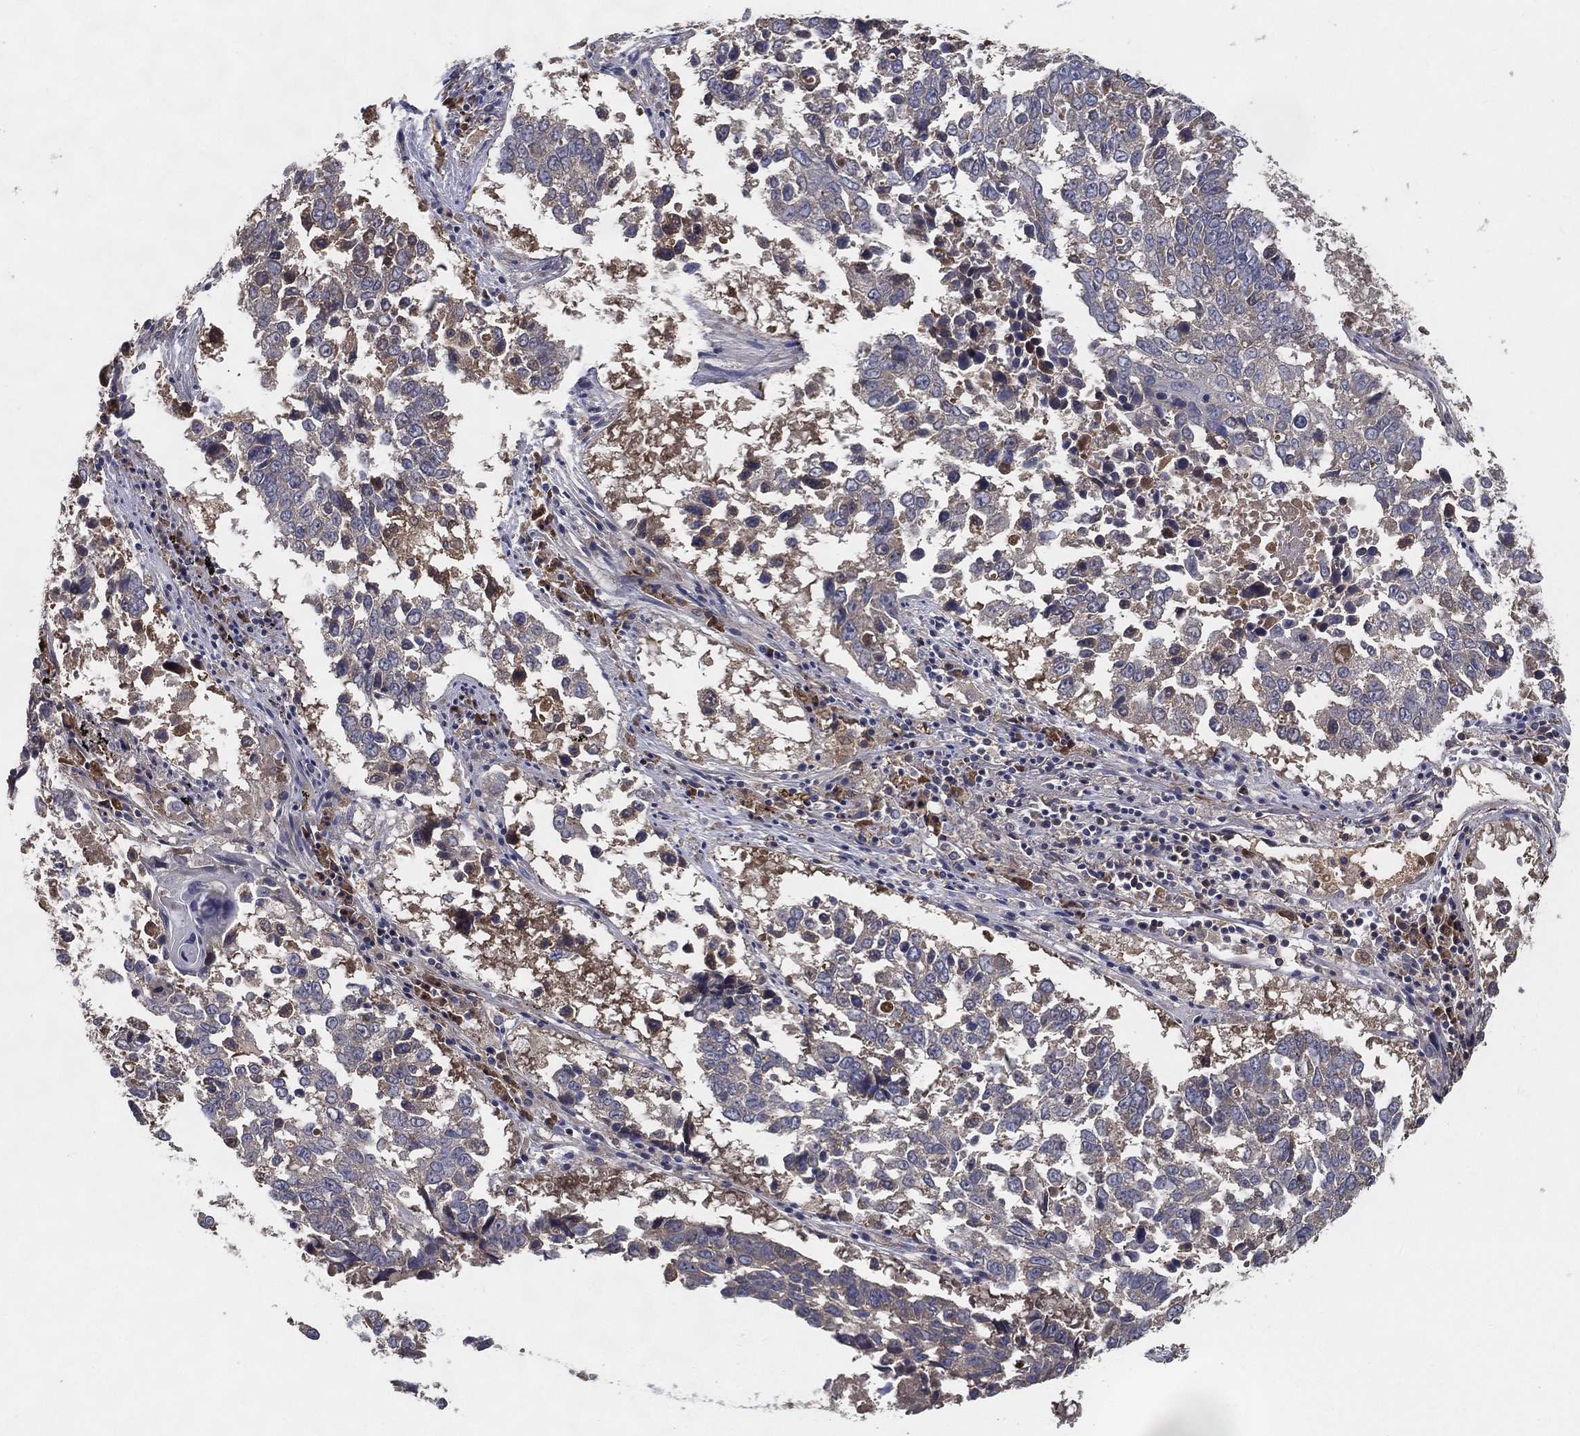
{"staining": {"intensity": "weak", "quantity": "<25%", "location": "cytoplasmic/membranous"}, "tissue": "lung cancer", "cell_type": "Tumor cells", "image_type": "cancer", "snomed": [{"axis": "morphology", "description": "Squamous cell carcinoma, NOS"}, {"axis": "topography", "description": "Lung"}], "caption": "The immunohistochemistry (IHC) photomicrograph has no significant expression in tumor cells of lung squamous cell carcinoma tissue. (Immunohistochemistry, brightfield microscopy, high magnification).", "gene": "MT-ND1", "patient": {"sex": "male", "age": 82}}